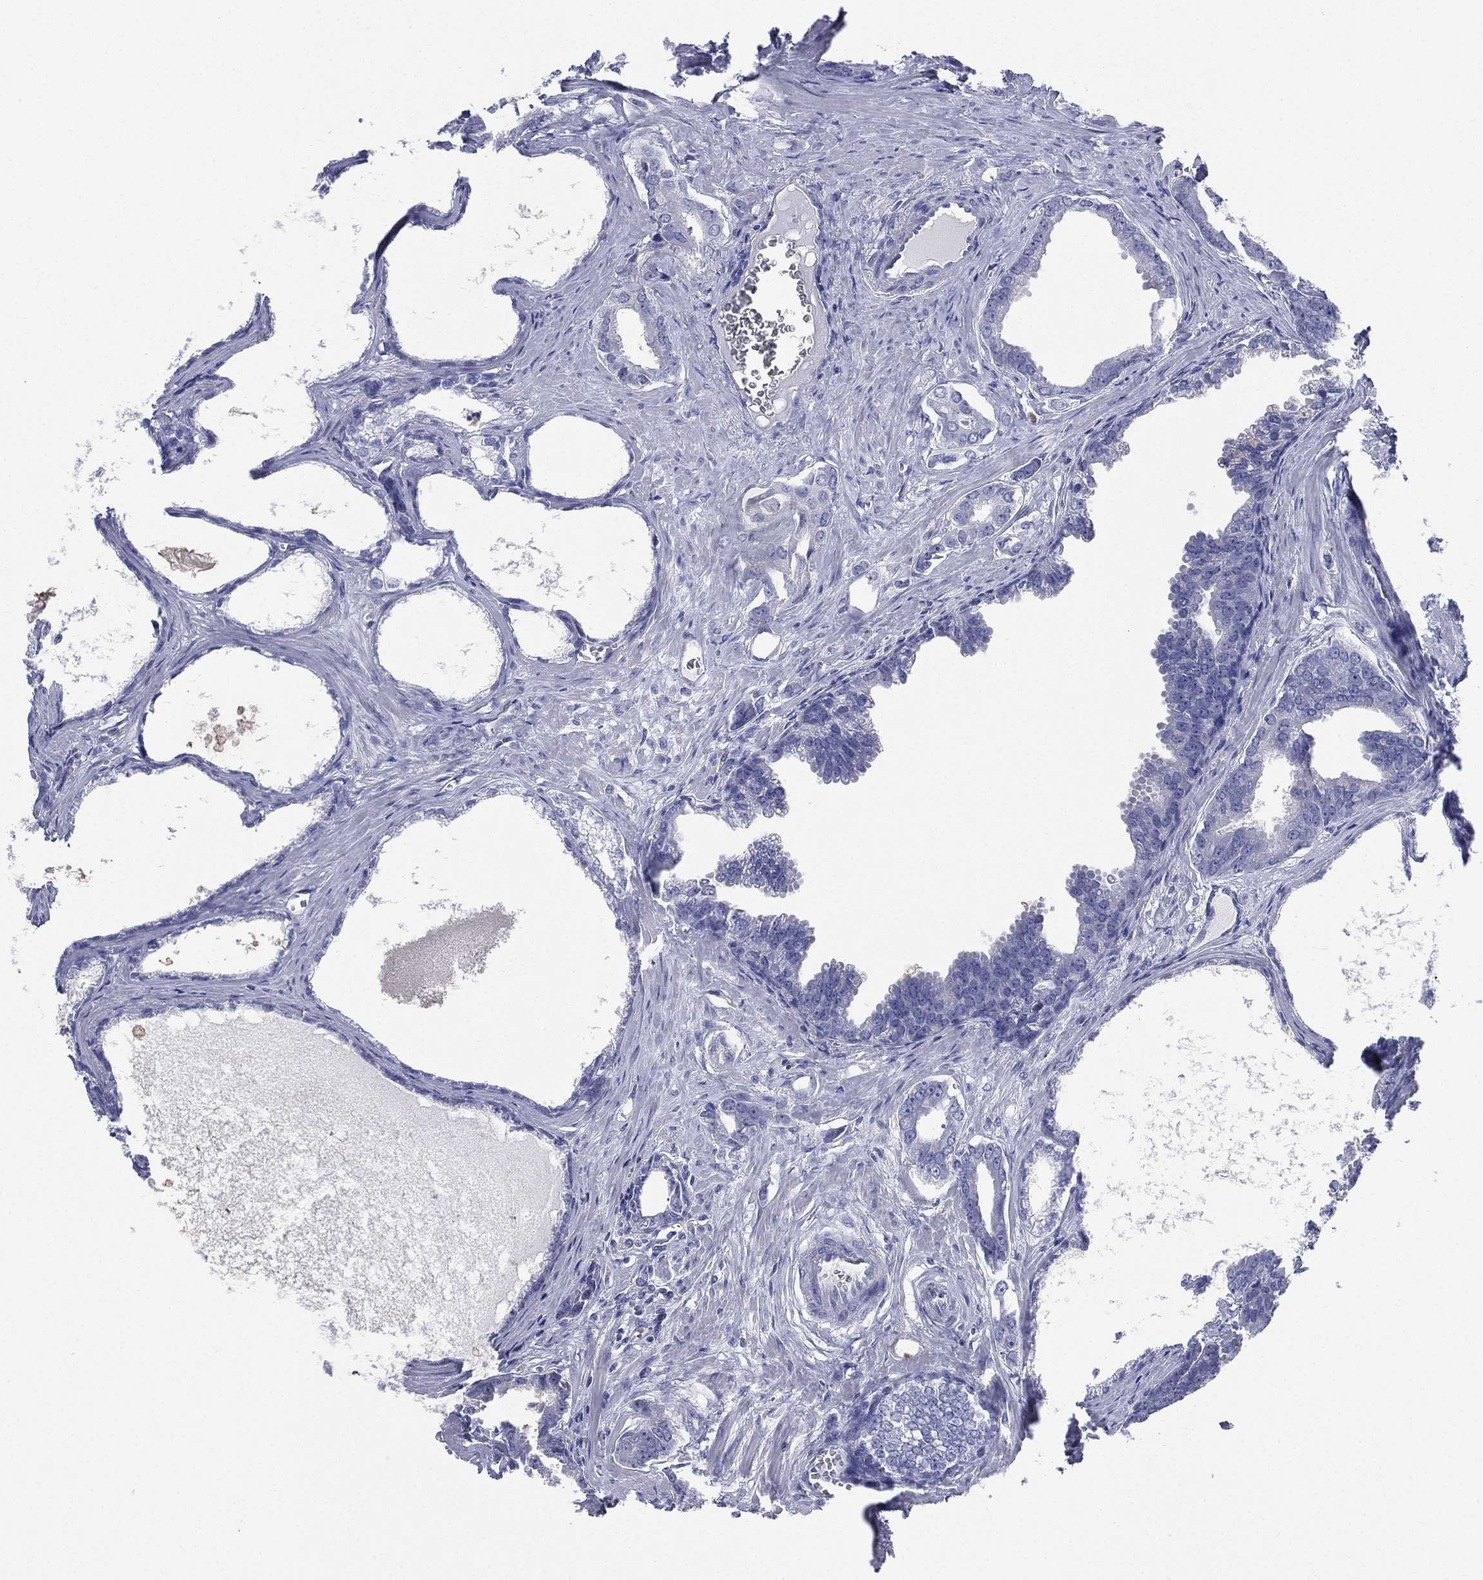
{"staining": {"intensity": "negative", "quantity": "none", "location": "none"}, "tissue": "prostate cancer", "cell_type": "Tumor cells", "image_type": "cancer", "snomed": [{"axis": "morphology", "description": "Adenocarcinoma, NOS"}, {"axis": "topography", "description": "Prostate"}], "caption": "This photomicrograph is of adenocarcinoma (prostate) stained with IHC to label a protein in brown with the nuclei are counter-stained blue. There is no positivity in tumor cells.", "gene": "CD22", "patient": {"sex": "male", "age": 66}}